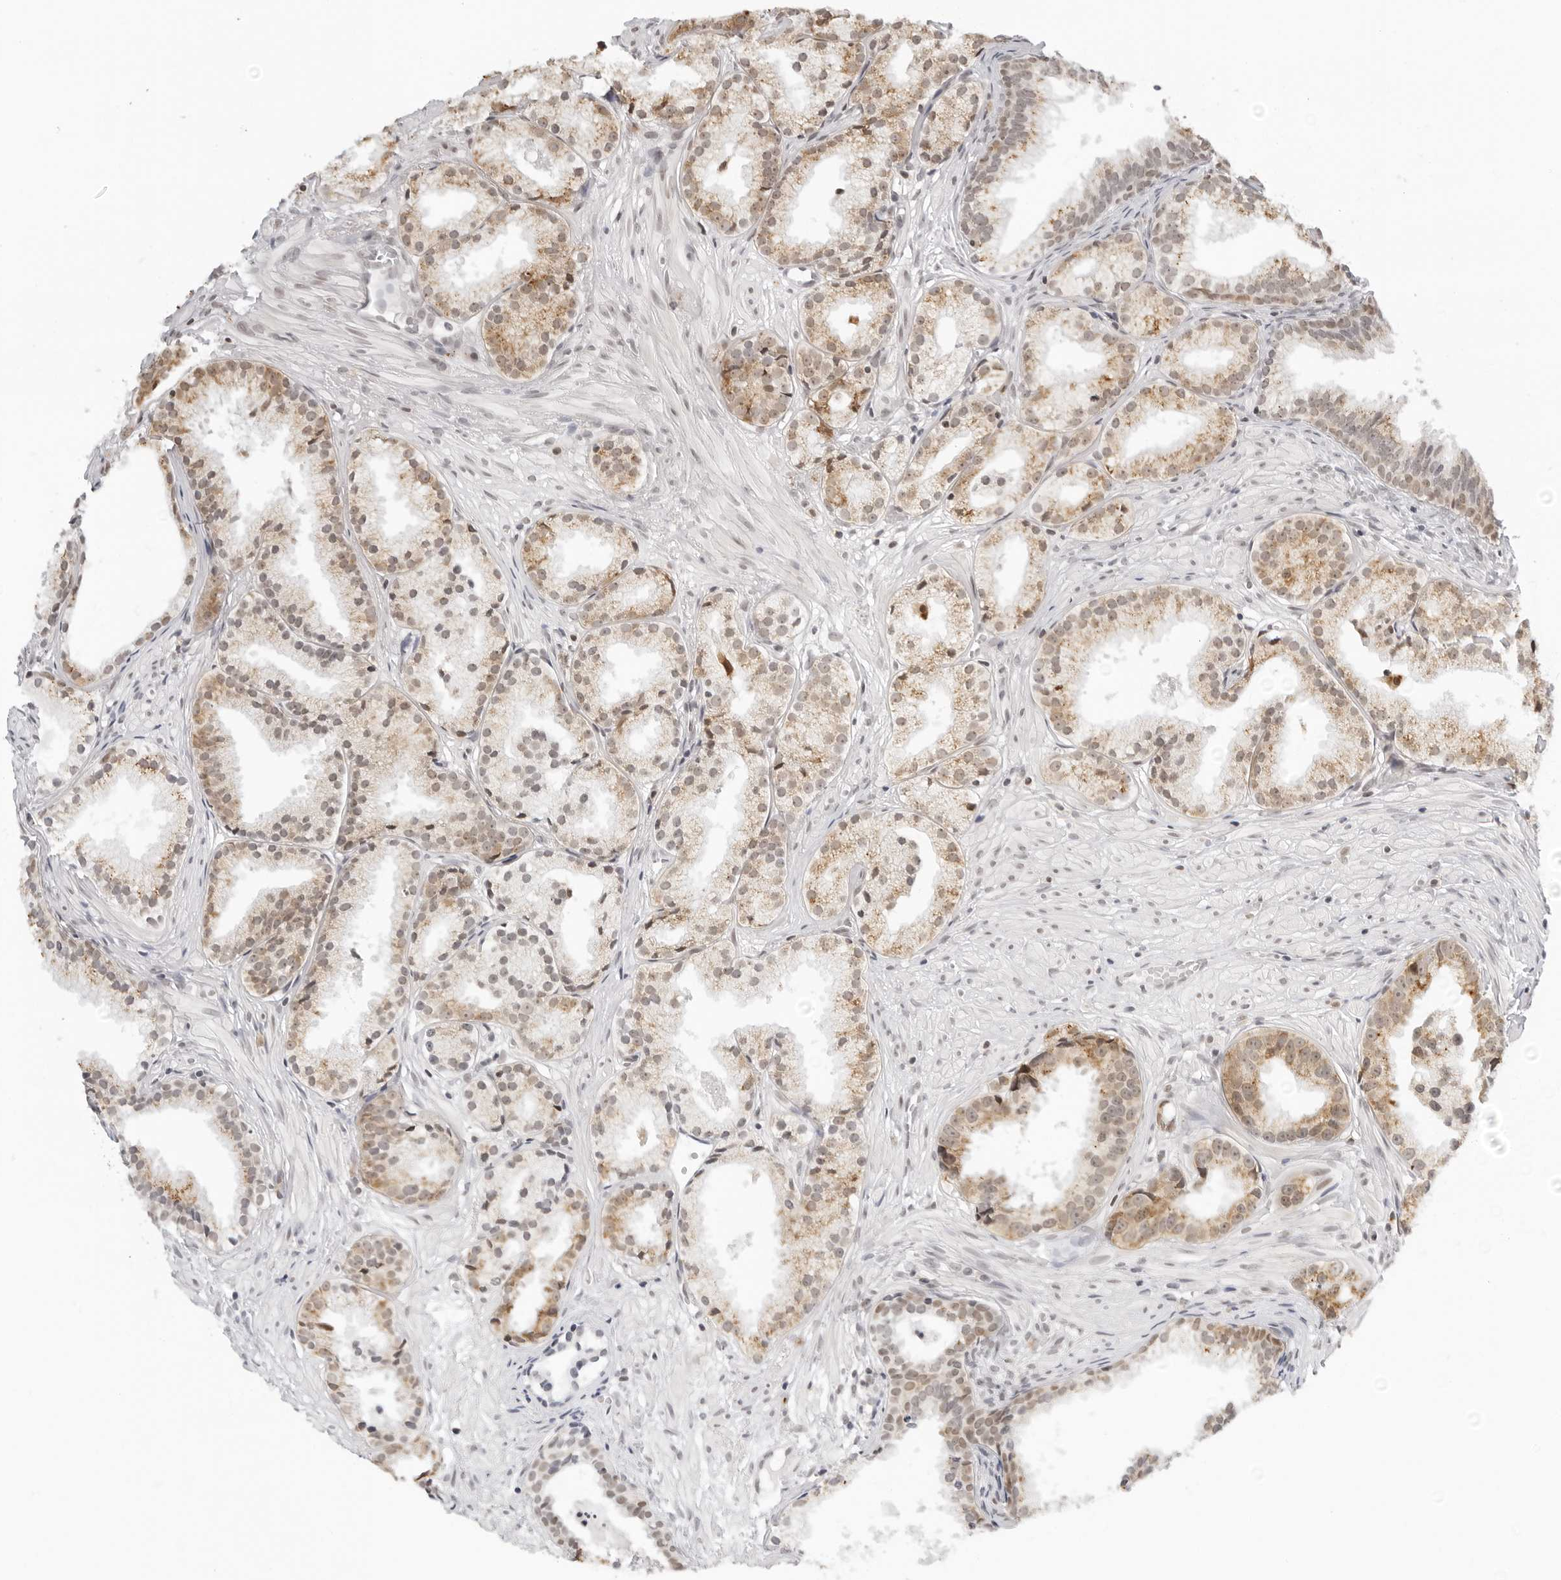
{"staining": {"intensity": "moderate", "quantity": ">75%", "location": "cytoplasmic/membranous"}, "tissue": "prostate cancer", "cell_type": "Tumor cells", "image_type": "cancer", "snomed": [{"axis": "morphology", "description": "Adenocarcinoma, Low grade"}, {"axis": "topography", "description": "Prostate"}], "caption": "IHC of prostate low-grade adenocarcinoma demonstrates medium levels of moderate cytoplasmic/membranous positivity in approximately >75% of tumor cells.", "gene": "MSH6", "patient": {"sex": "male", "age": 88}}